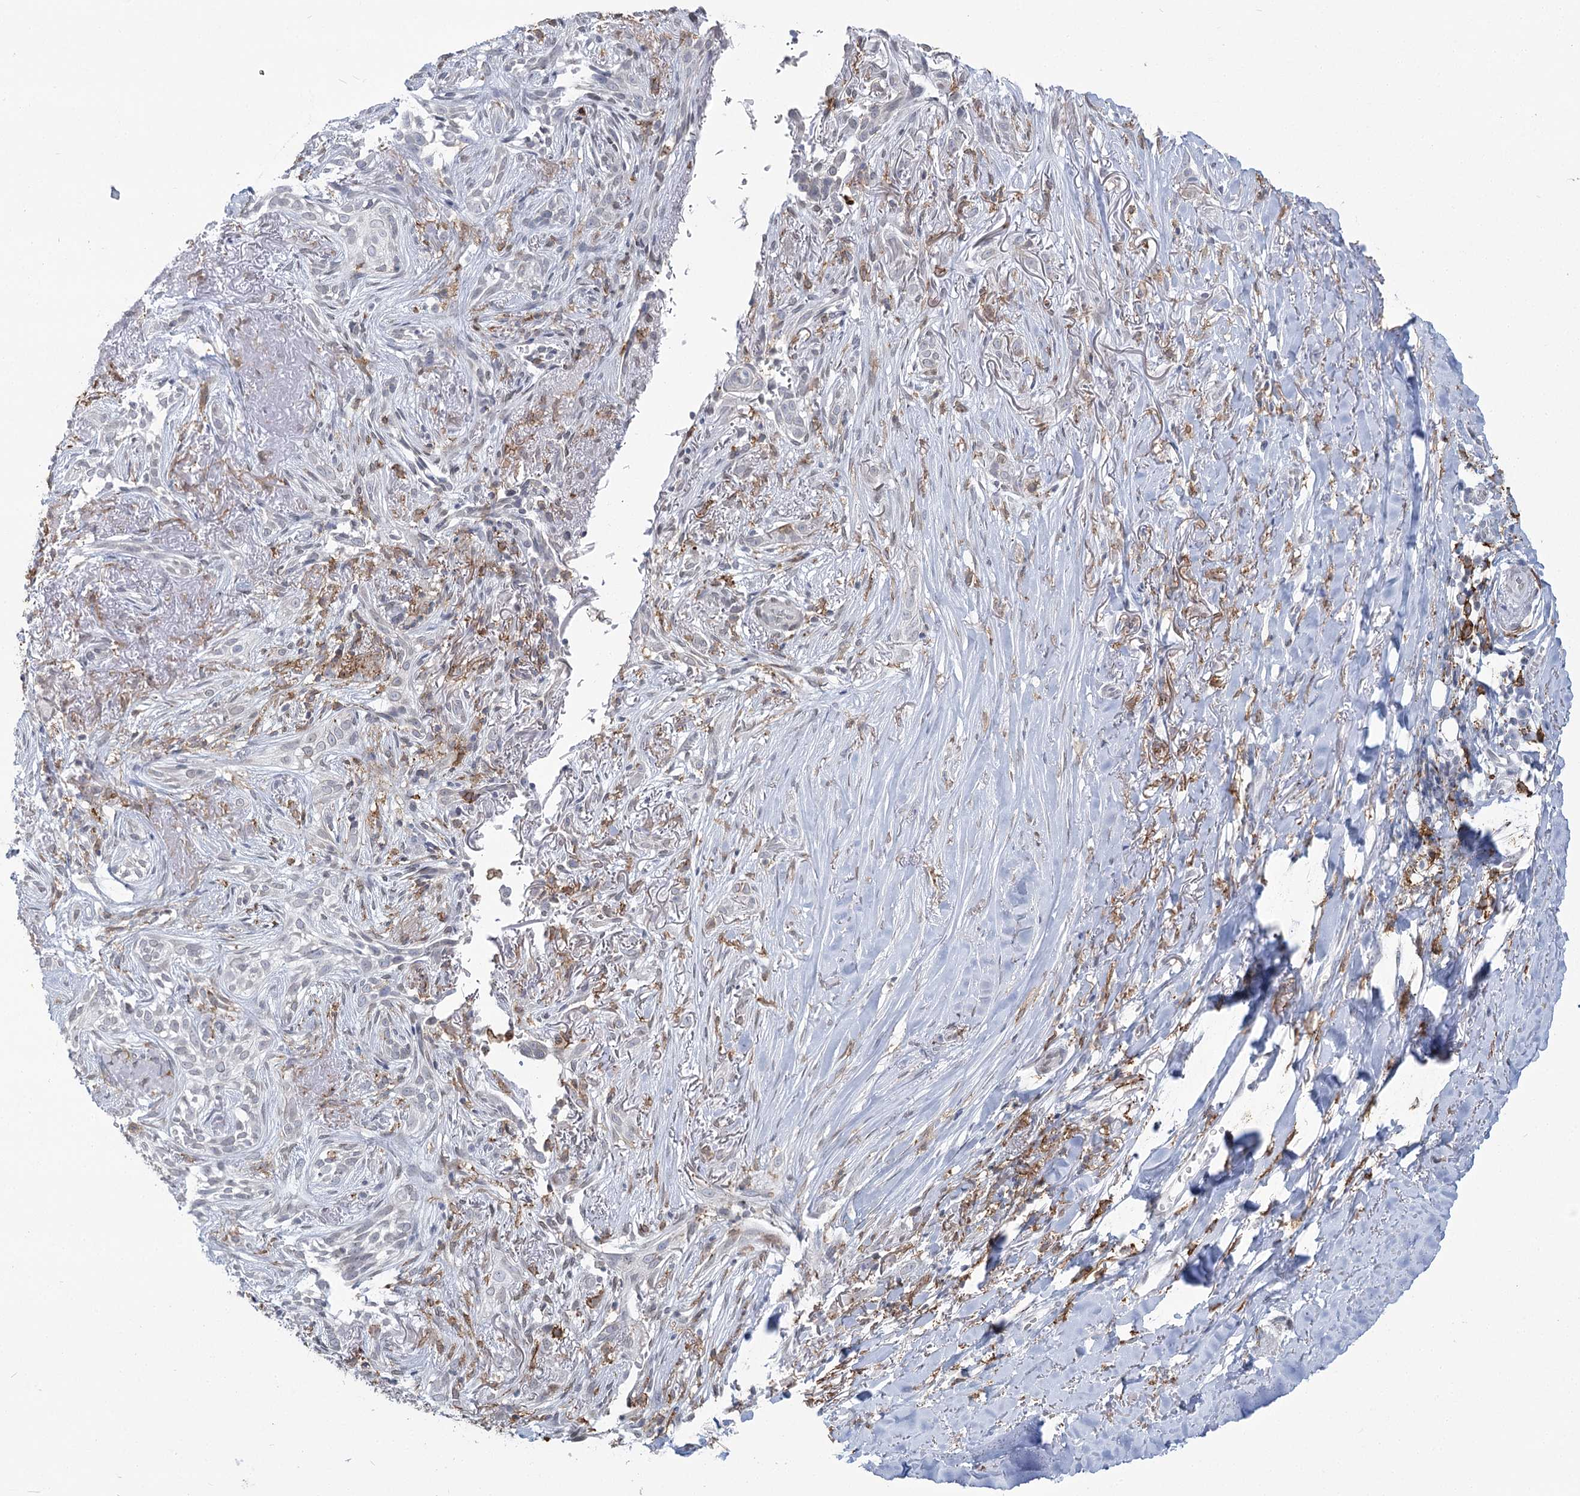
{"staining": {"intensity": "negative", "quantity": "none", "location": "none"}, "tissue": "adipose tissue", "cell_type": "Adipocytes", "image_type": "normal", "snomed": [{"axis": "morphology", "description": "Normal tissue, NOS"}, {"axis": "morphology", "description": "Basal cell carcinoma"}, {"axis": "topography", "description": "Skin"}], "caption": "An immunohistochemistry histopathology image of benign adipose tissue is shown. There is no staining in adipocytes of adipose tissue. Brightfield microscopy of IHC stained with DAB (brown) and hematoxylin (blue), captured at high magnification.", "gene": "C11orf1", "patient": {"sex": "female", "age": 89}}